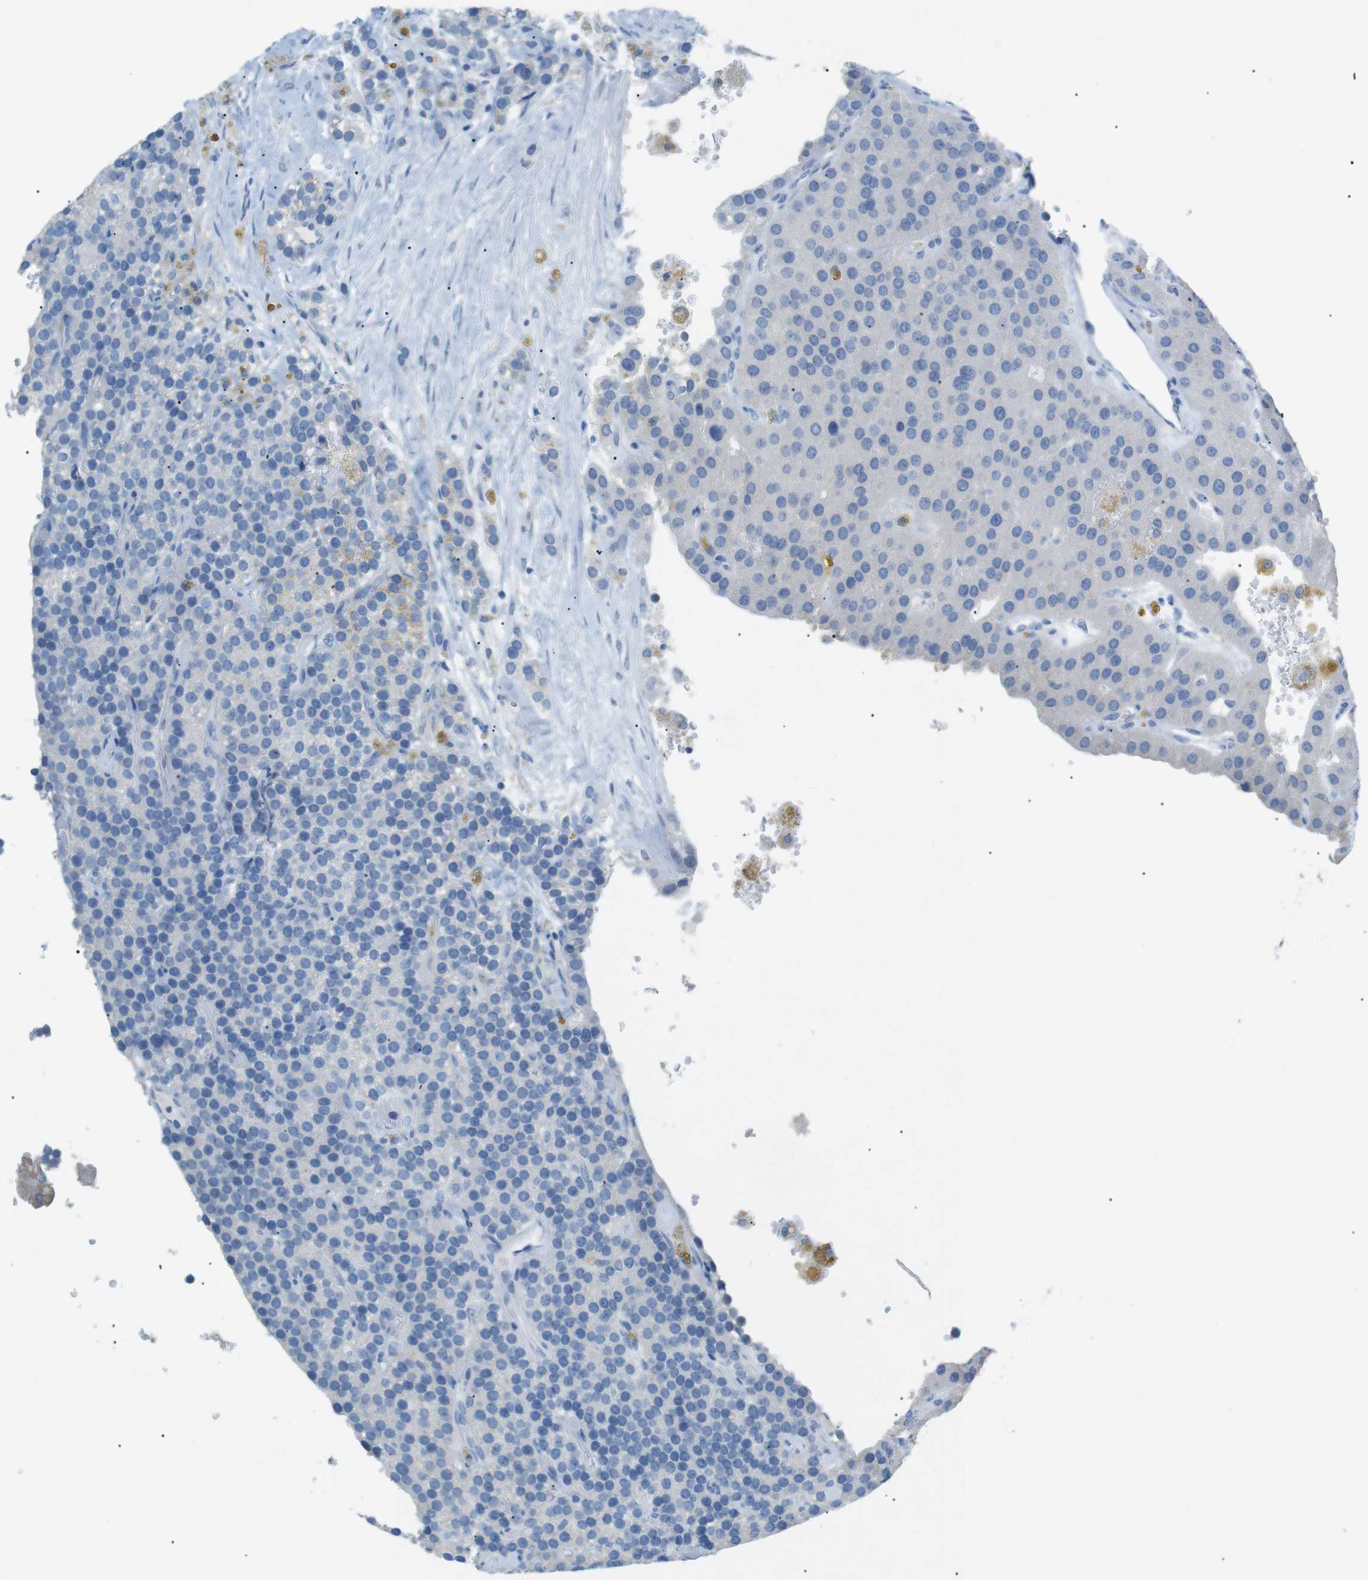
{"staining": {"intensity": "negative", "quantity": "none", "location": "none"}, "tissue": "parathyroid gland", "cell_type": "Glandular cells", "image_type": "normal", "snomed": [{"axis": "morphology", "description": "Normal tissue, NOS"}, {"axis": "morphology", "description": "Adenoma, NOS"}, {"axis": "topography", "description": "Parathyroid gland"}], "caption": "Parathyroid gland stained for a protein using IHC shows no staining glandular cells.", "gene": "SALL4", "patient": {"sex": "female", "age": 86}}